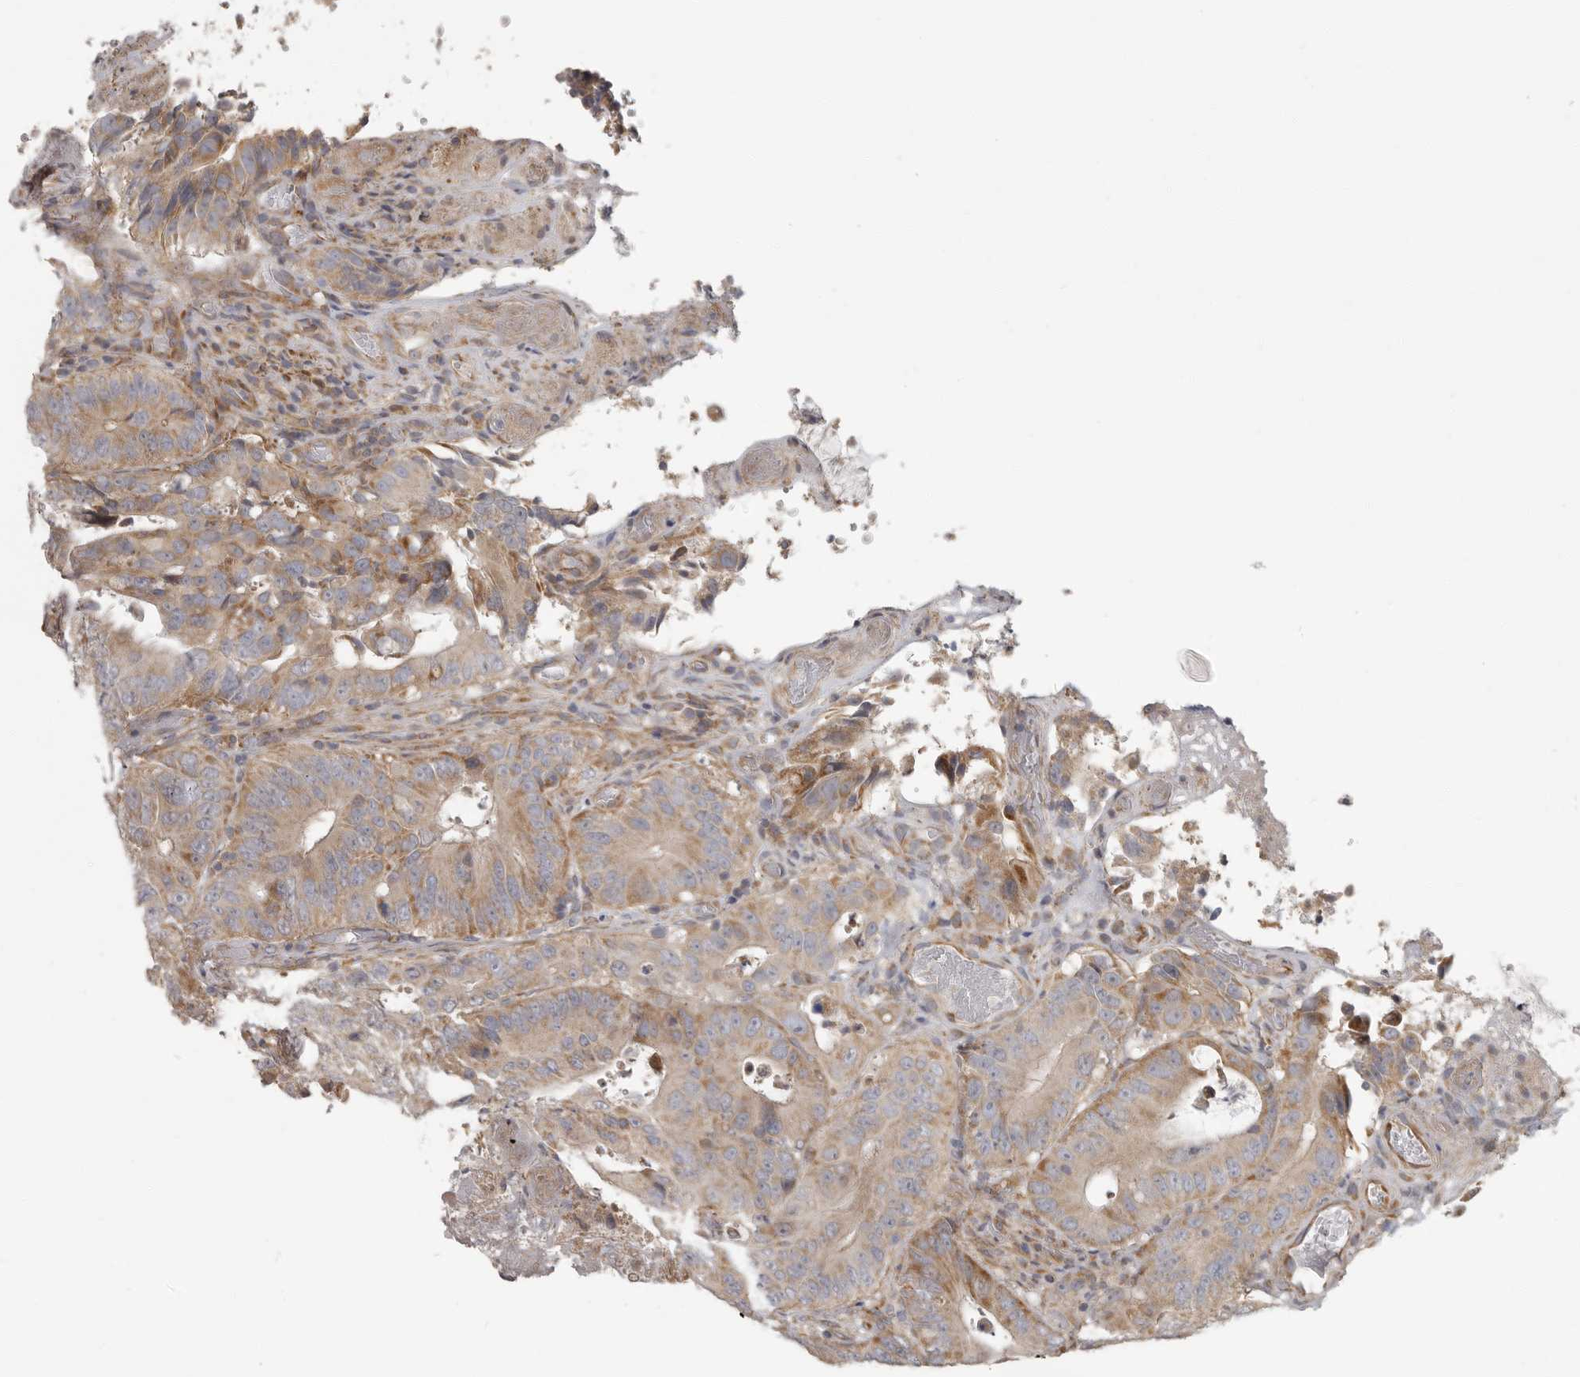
{"staining": {"intensity": "moderate", "quantity": ">75%", "location": "cytoplasmic/membranous"}, "tissue": "colorectal cancer", "cell_type": "Tumor cells", "image_type": "cancer", "snomed": [{"axis": "morphology", "description": "Adenocarcinoma, NOS"}, {"axis": "topography", "description": "Colon"}], "caption": "IHC (DAB (3,3'-diaminobenzidine)) staining of human colorectal cancer (adenocarcinoma) demonstrates moderate cytoplasmic/membranous protein positivity in approximately >75% of tumor cells.", "gene": "UNK", "patient": {"sex": "male", "age": 83}}